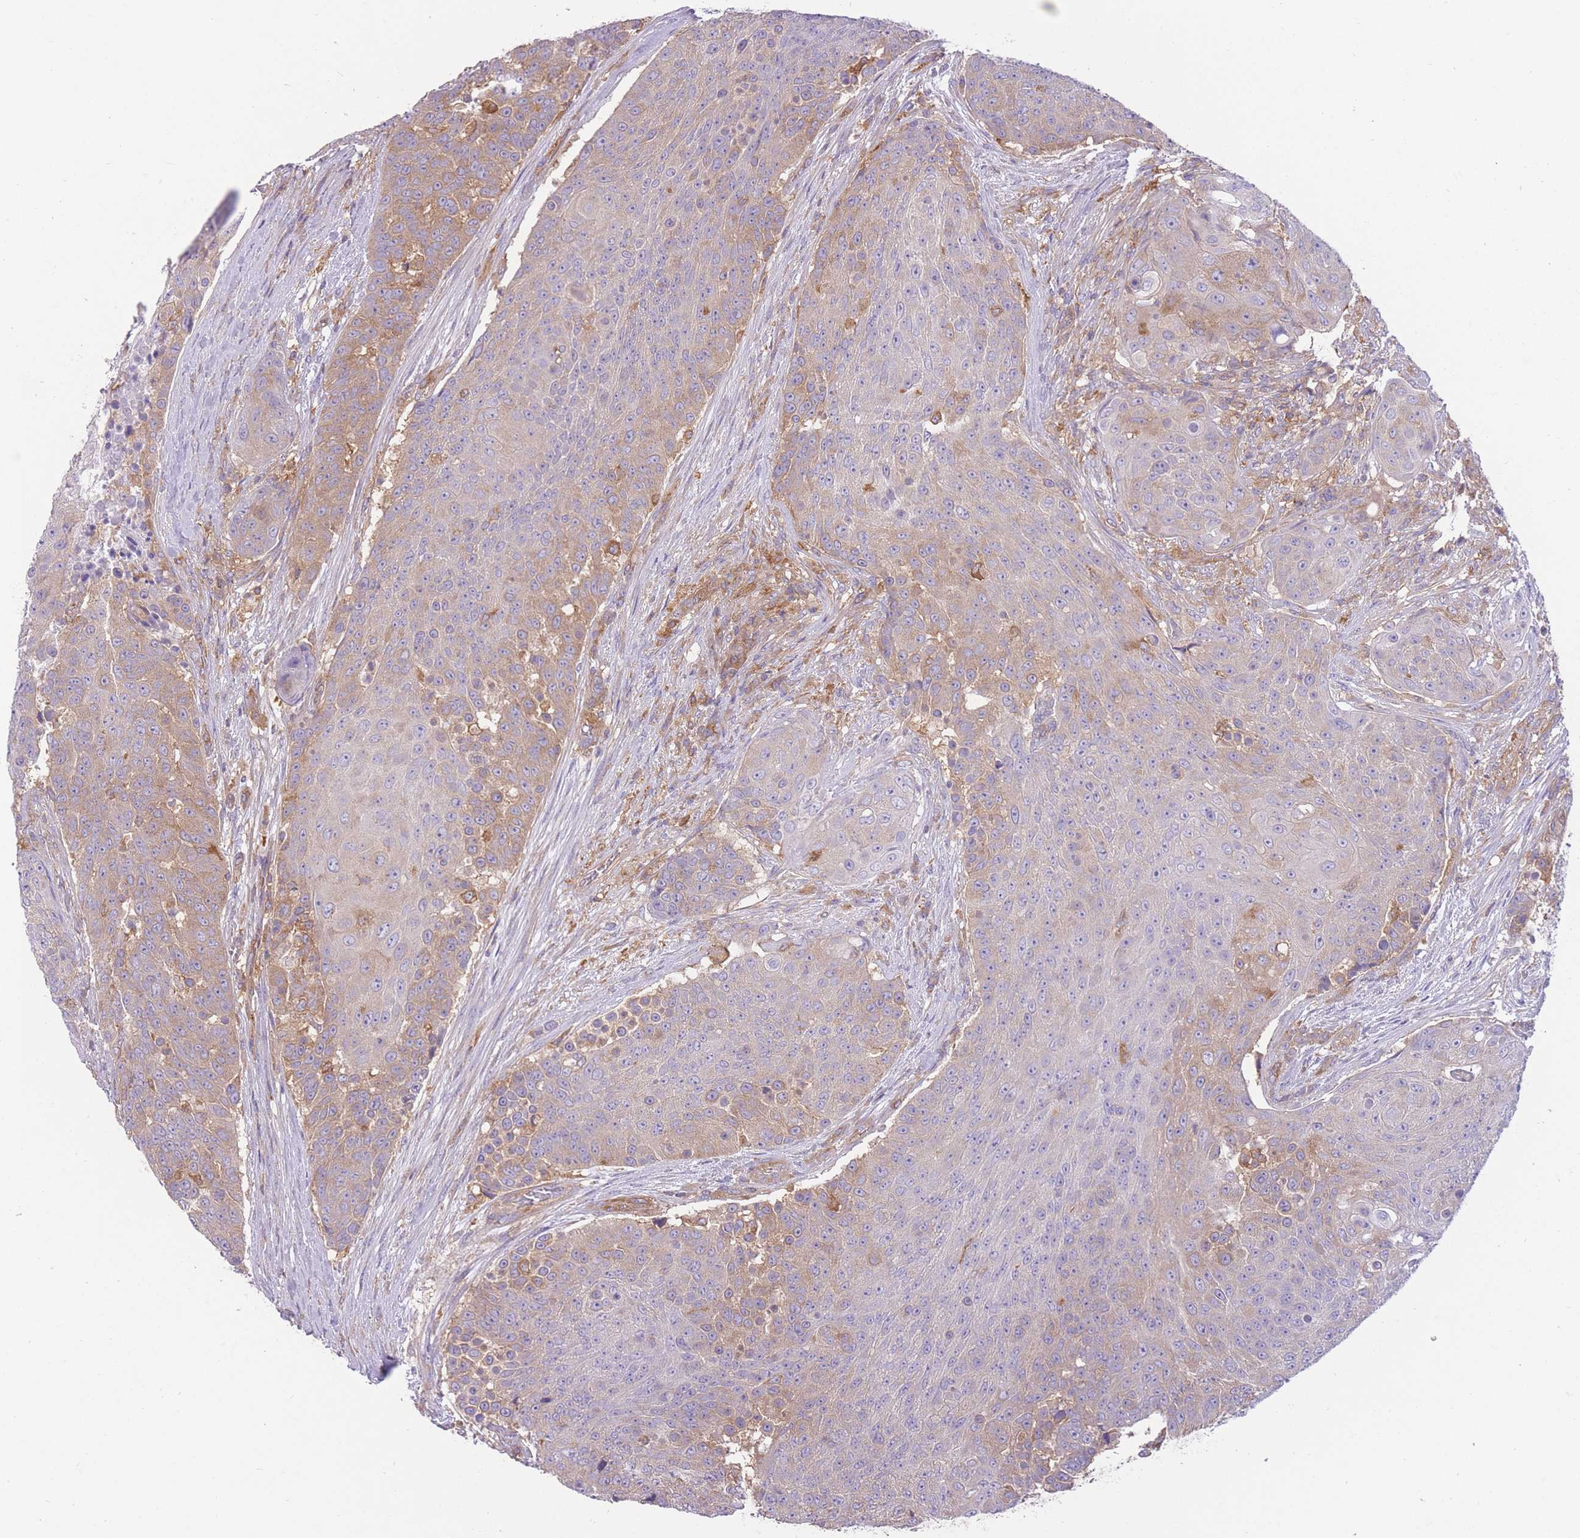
{"staining": {"intensity": "moderate", "quantity": "<25%", "location": "cytoplasmic/membranous"}, "tissue": "urothelial cancer", "cell_type": "Tumor cells", "image_type": "cancer", "snomed": [{"axis": "morphology", "description": "Urothelial carcinoma, High grade"}, {"axis": "topography", "description": "Urinary bladder"}], "caption": "Urothelial carcinoma (high-grade) was stained to show a protein in brown. There is low levels of moderate cytoplasmic/membranous expression in about <25% of tumor cells.", "gene": "PRKAR1A", "patient": {"sex": "female", "age": 63}}